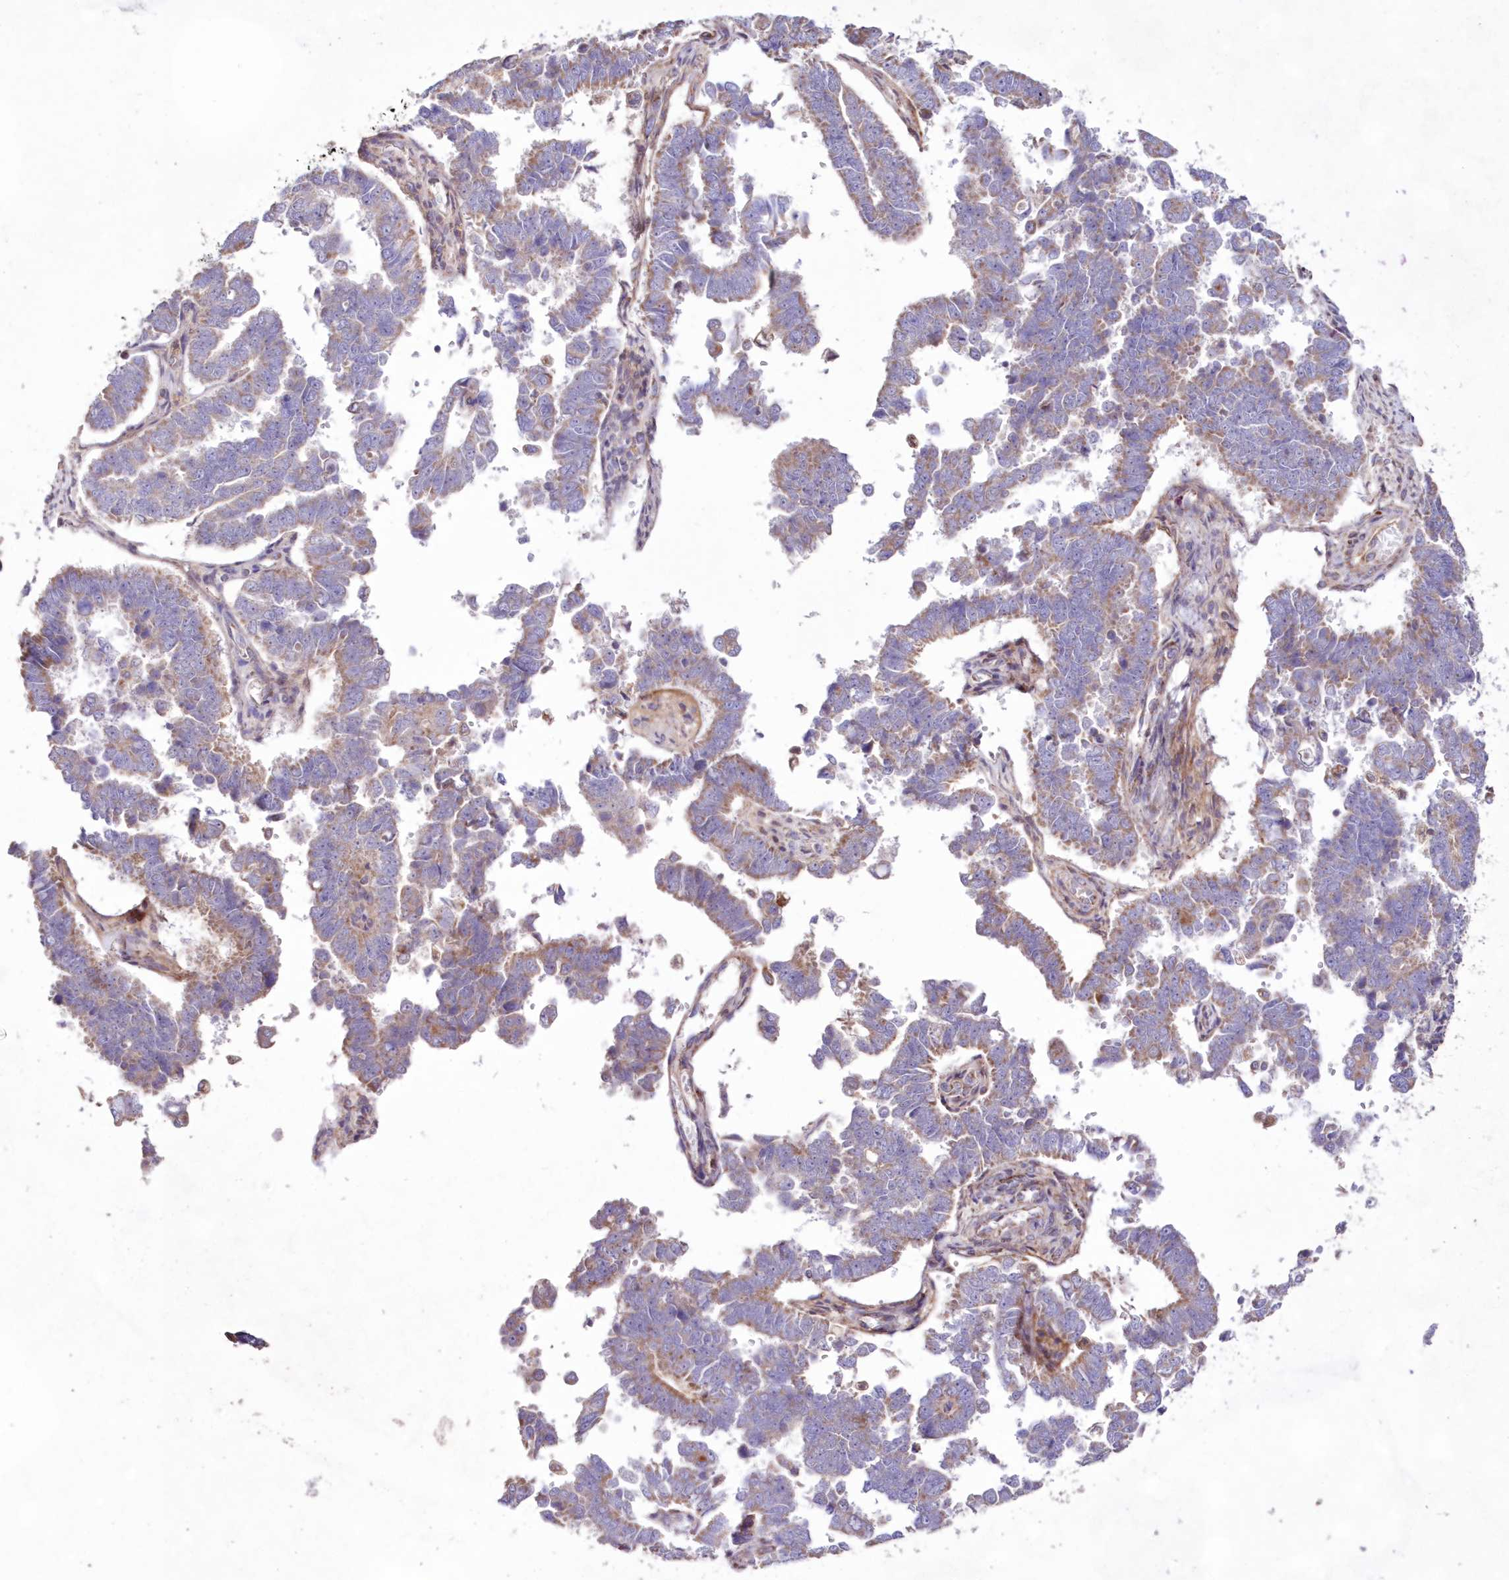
{"staining": {"intensity": "weak", "quantity": "25%-75%", "location": "cytoplasmic/membranous"}, "tissue": "endometrial cancer", "cell_type": "Tumor cells", "image_type": "cancer", "snomed": [{"axis": "morphology", "description": "Adenocarcinoma, NOS"}, {"axis": "topography", "description": "Endometrium"}], "caption": "This micrograph displays immunohistochemistry (IHC) staining of human endometrial adenocarcinoma, with low weak cytoplasmic/membranous expression in approximately 25%-75% of tumor cells.", "gene": "HADHB", "patient": {"sex": "female", "age": 75}}